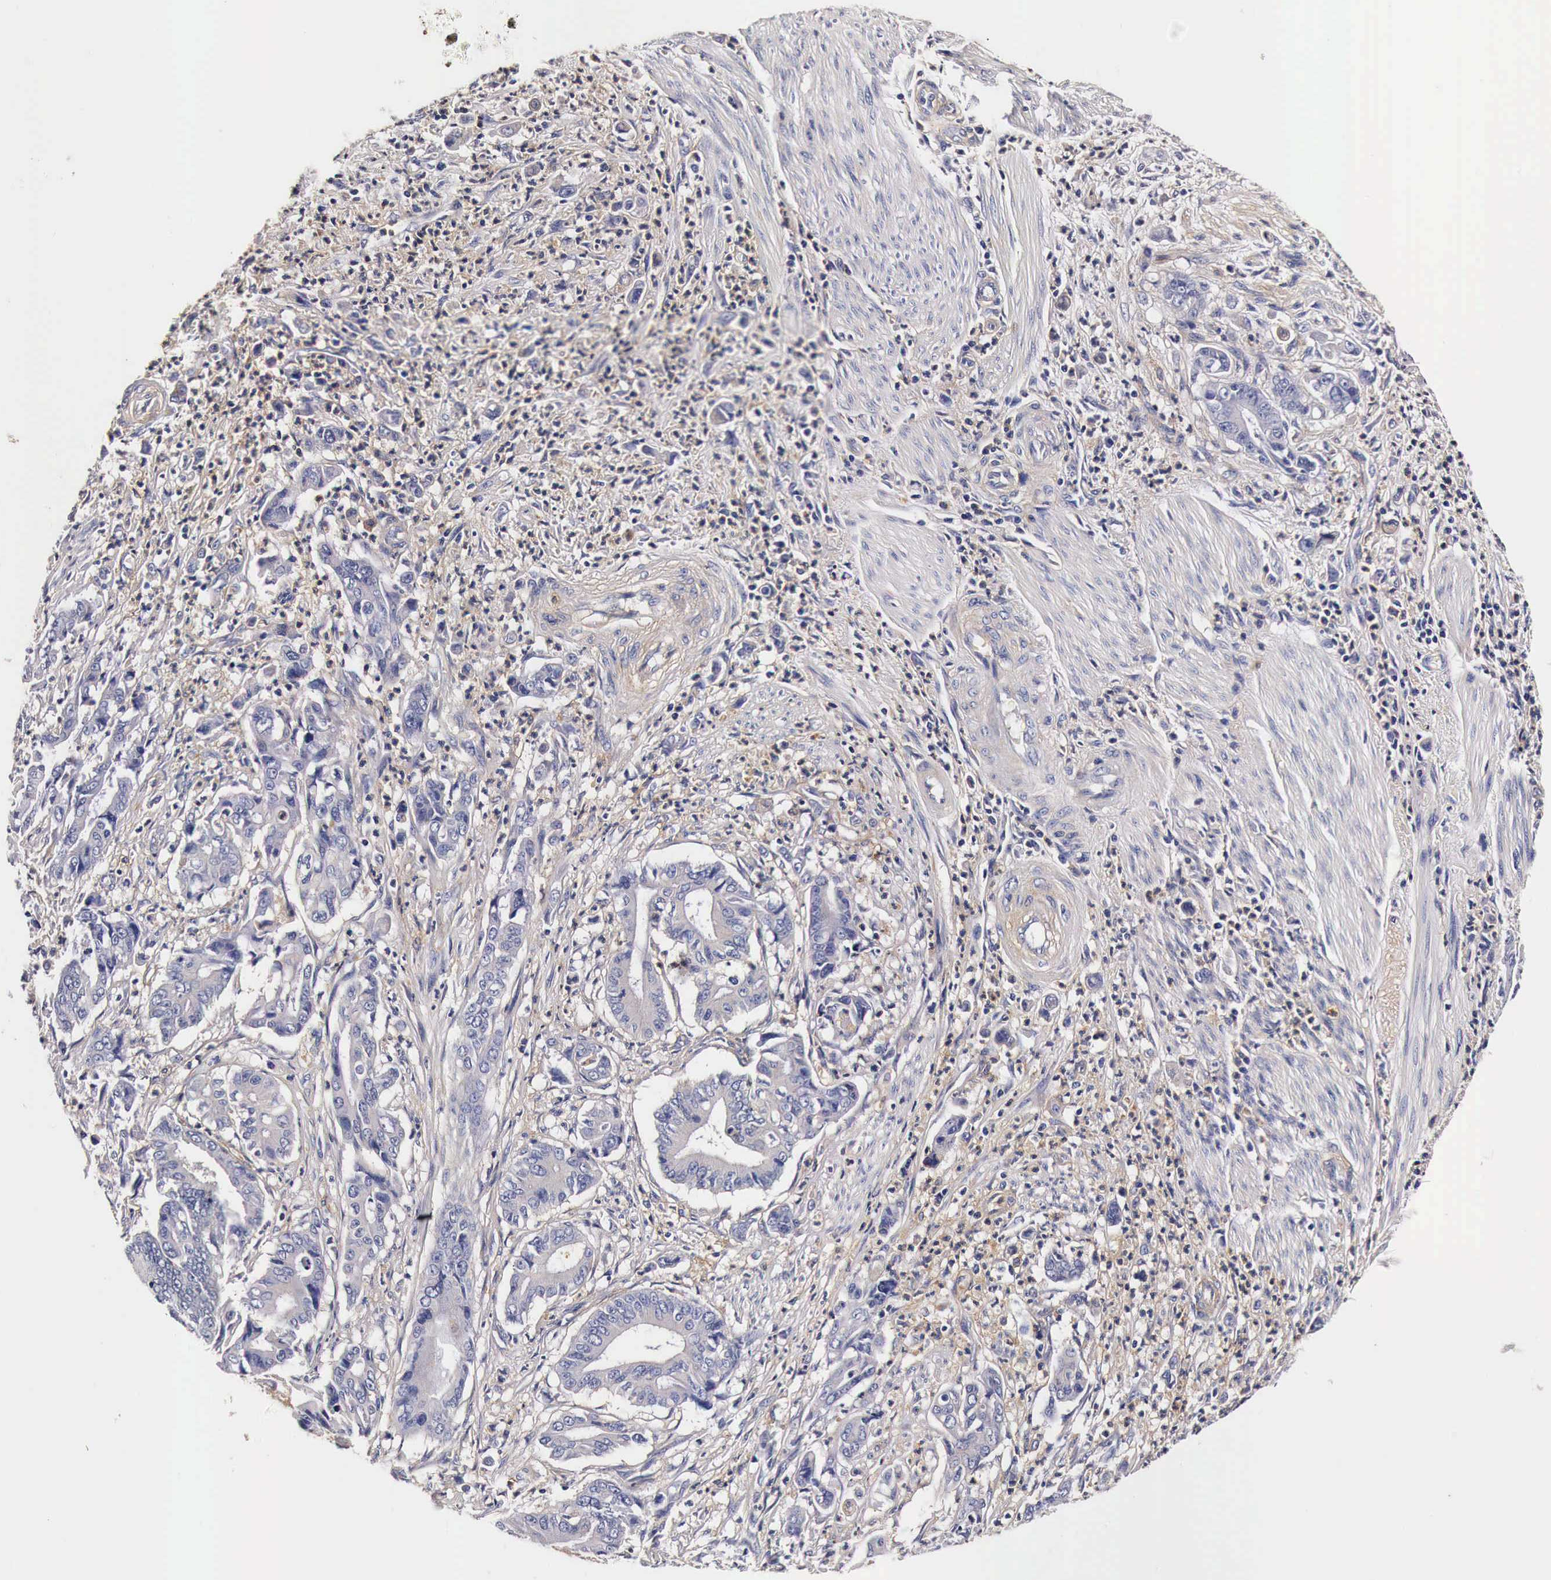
{"staining": {"intensity": "negative", "quantity": "none", "location": "none"}, "tissue": "stomach cancer", "cell_type": "Tumor cells", "image_type": "cancer", "snomed": [{"axis": "morphology", "description": "Adenocarcinoma, NOS"}, {"axis": "topography", "description": "Stomach"}], "caption": "The histopathology image exhibits no staining of tumor cells in stomach cancer (adenocarcinoma).", "gene": "RP2", "patient": {"sex": "female", "age": 76}}